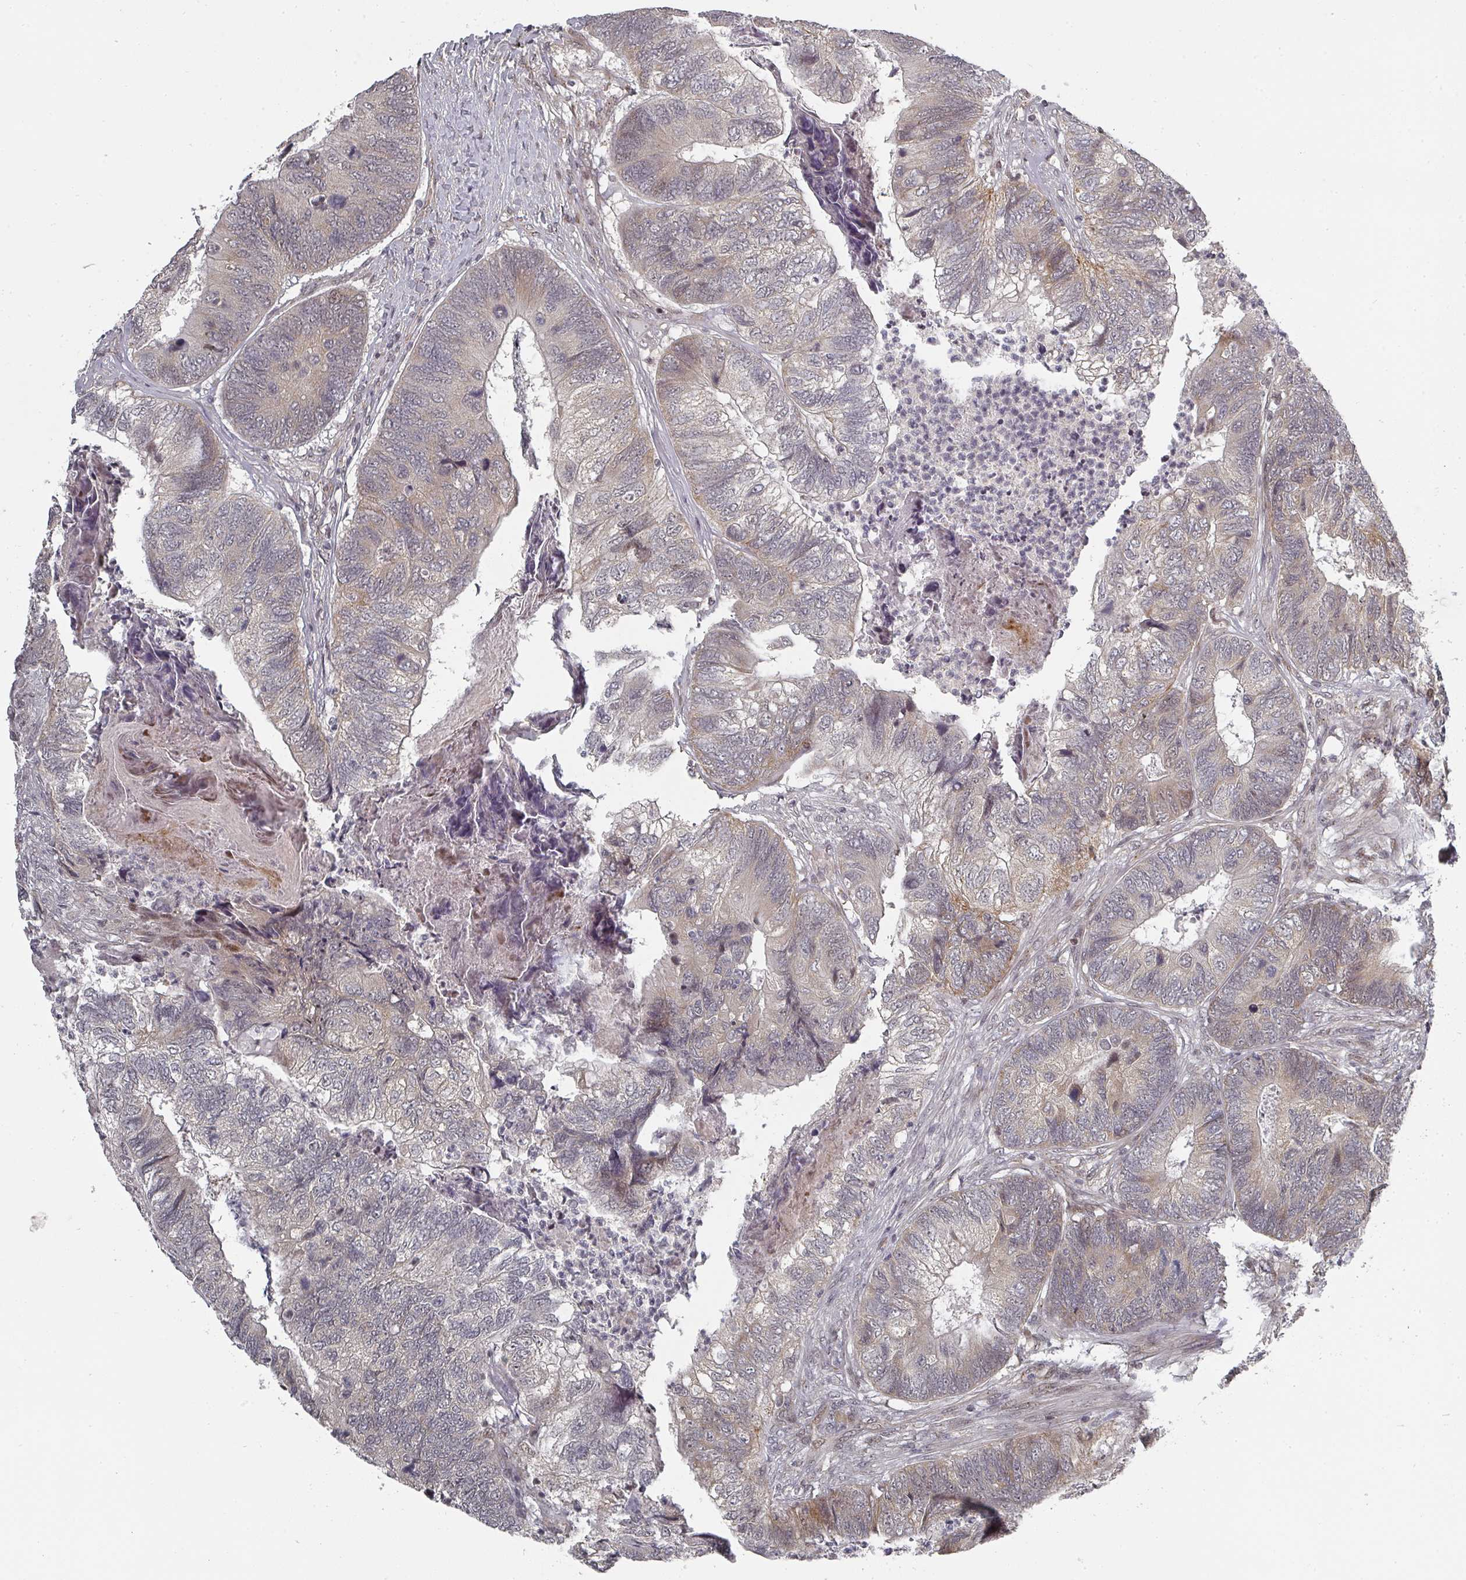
{"staining": {"intensity": "moderate", "quantity": "25%-75%", "location": "cytoplasmic/membranous"}, "tissue": "colorectal cancer", "cell_type": "Tumor cells", "image_type": "cancer", "snomed": [{"axis": "morphology", "description": "Adenocarcinoma, NOS"}, {"axis": "topography", "description": "Colon"}], "caption": "This image reveals IHC staining of adenocarcinoma (colorectal), with medium moderate cytoplasmic/membranous staining in approximately 25%-75% of tumor cells.", "gene": "KIF1C", "patient": {"sex": "female", "age": 67}}